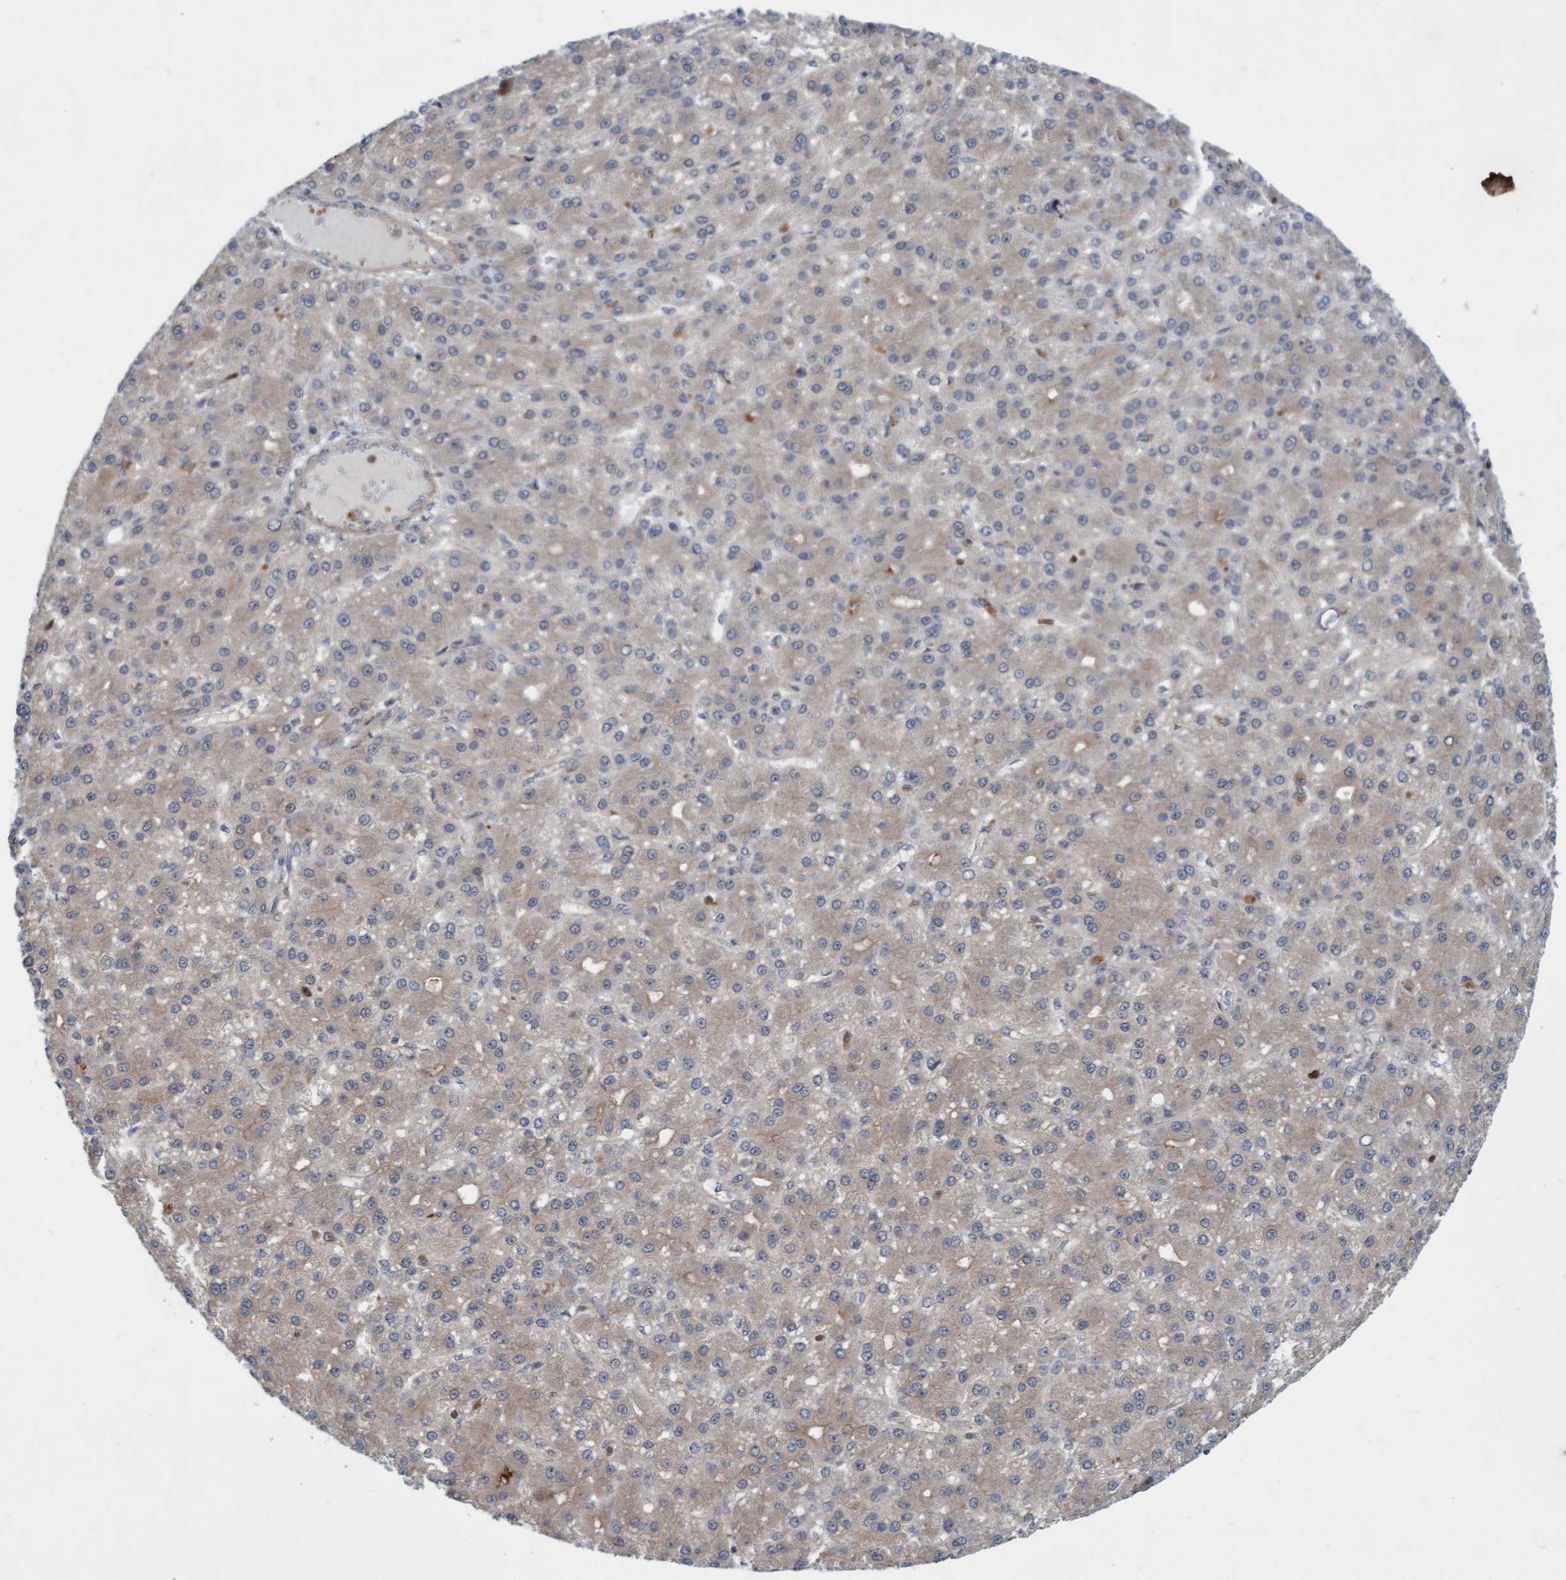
{"staining": {"intensity": "weak", "quantity": "25%-75%", "location": "cytoplasmic/membranous"}, "tissue": "liver cancer", "cell_type": "Tumor cells", "image_type": "cancer", "snomed": [{"axis": "morphology", "description": "Carcinoma, Hepatocellular, NOS"}, {"axis": "topography", "description": "Liver"}], "caption": "A low amount of weak cytoplasmic/membranous positivity is present in about 25%-75% of tumor cells in hepatocellular carcinoma (liver) tissue. The protein is shown in brown color, while the nuclei are stained blue.", "gene": "RAP1GAP2", "patient": {"sex": "male", "age": 67}}